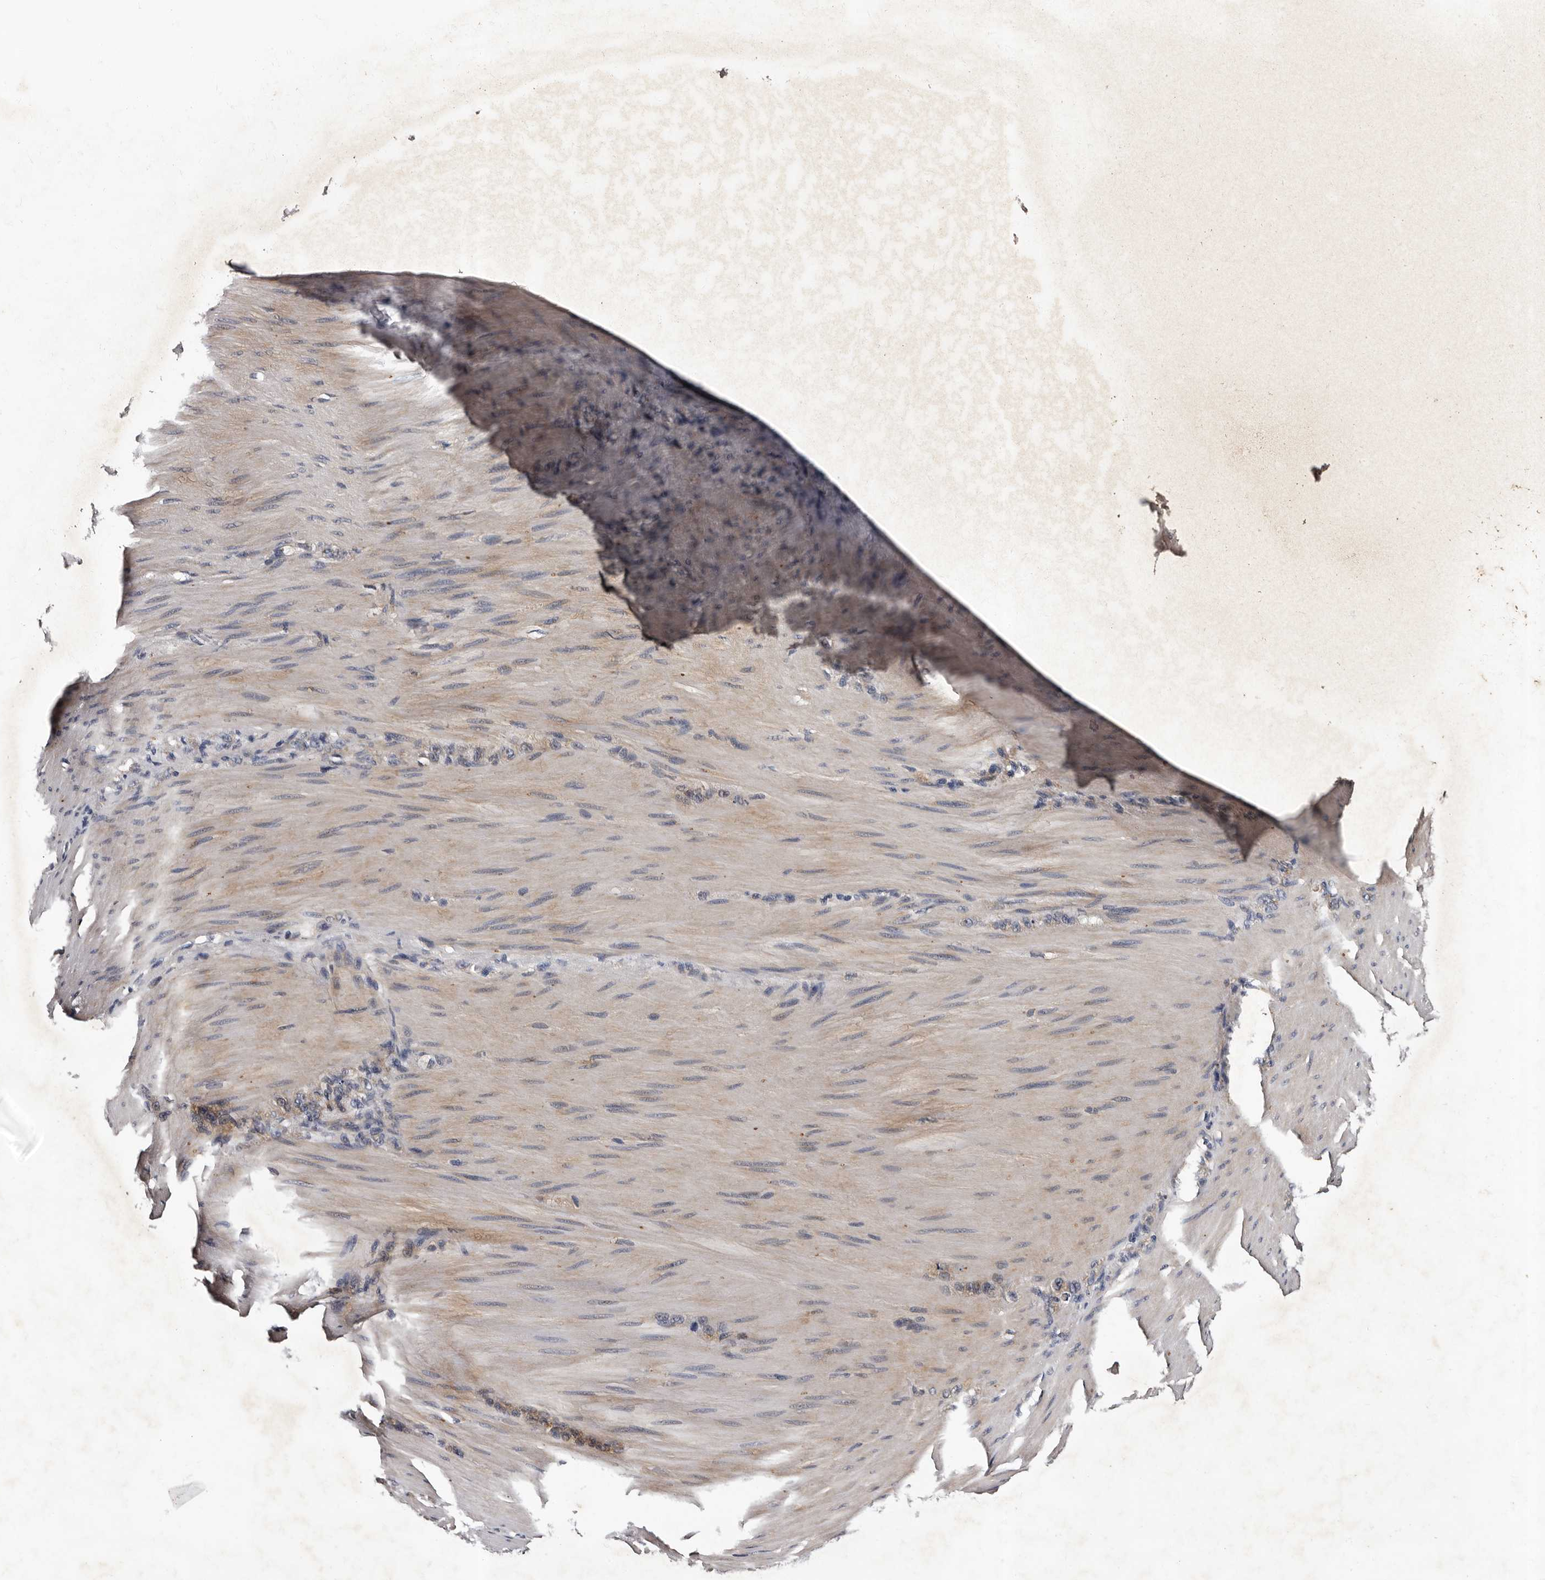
{"staining": {"intensity": "weak", "quantity": "25%-75%", "location": "cytoplasmic/membranous"}, "tissue": "stomach cancer", "cell_type": "Tumor cells", "image_type": "cancer", "snomed": [{"axis": "morphology", "description": "Normal tissue, NOS"}, {"axis": "morphology", "description": "Adenocarcinoma, NOS"}, {"axis": "topography", "description": "Stomach"}], "caption": "High-magnification brightfield microscopy of stomach adenocarcinoma stained with DAB (brown) and counterstained with hematoxylin (blue). tumor cells exhibit weak cytoplasmic/membranous staining is appreciated in about25%-75% of cells. The protein of interest is stained brown, and the nuclei are stained in blue (DAB IHC with brightfield microscopy, high magnification).", "gene": "ADCK5", "patient": {"sex": "male", "age": 82}}